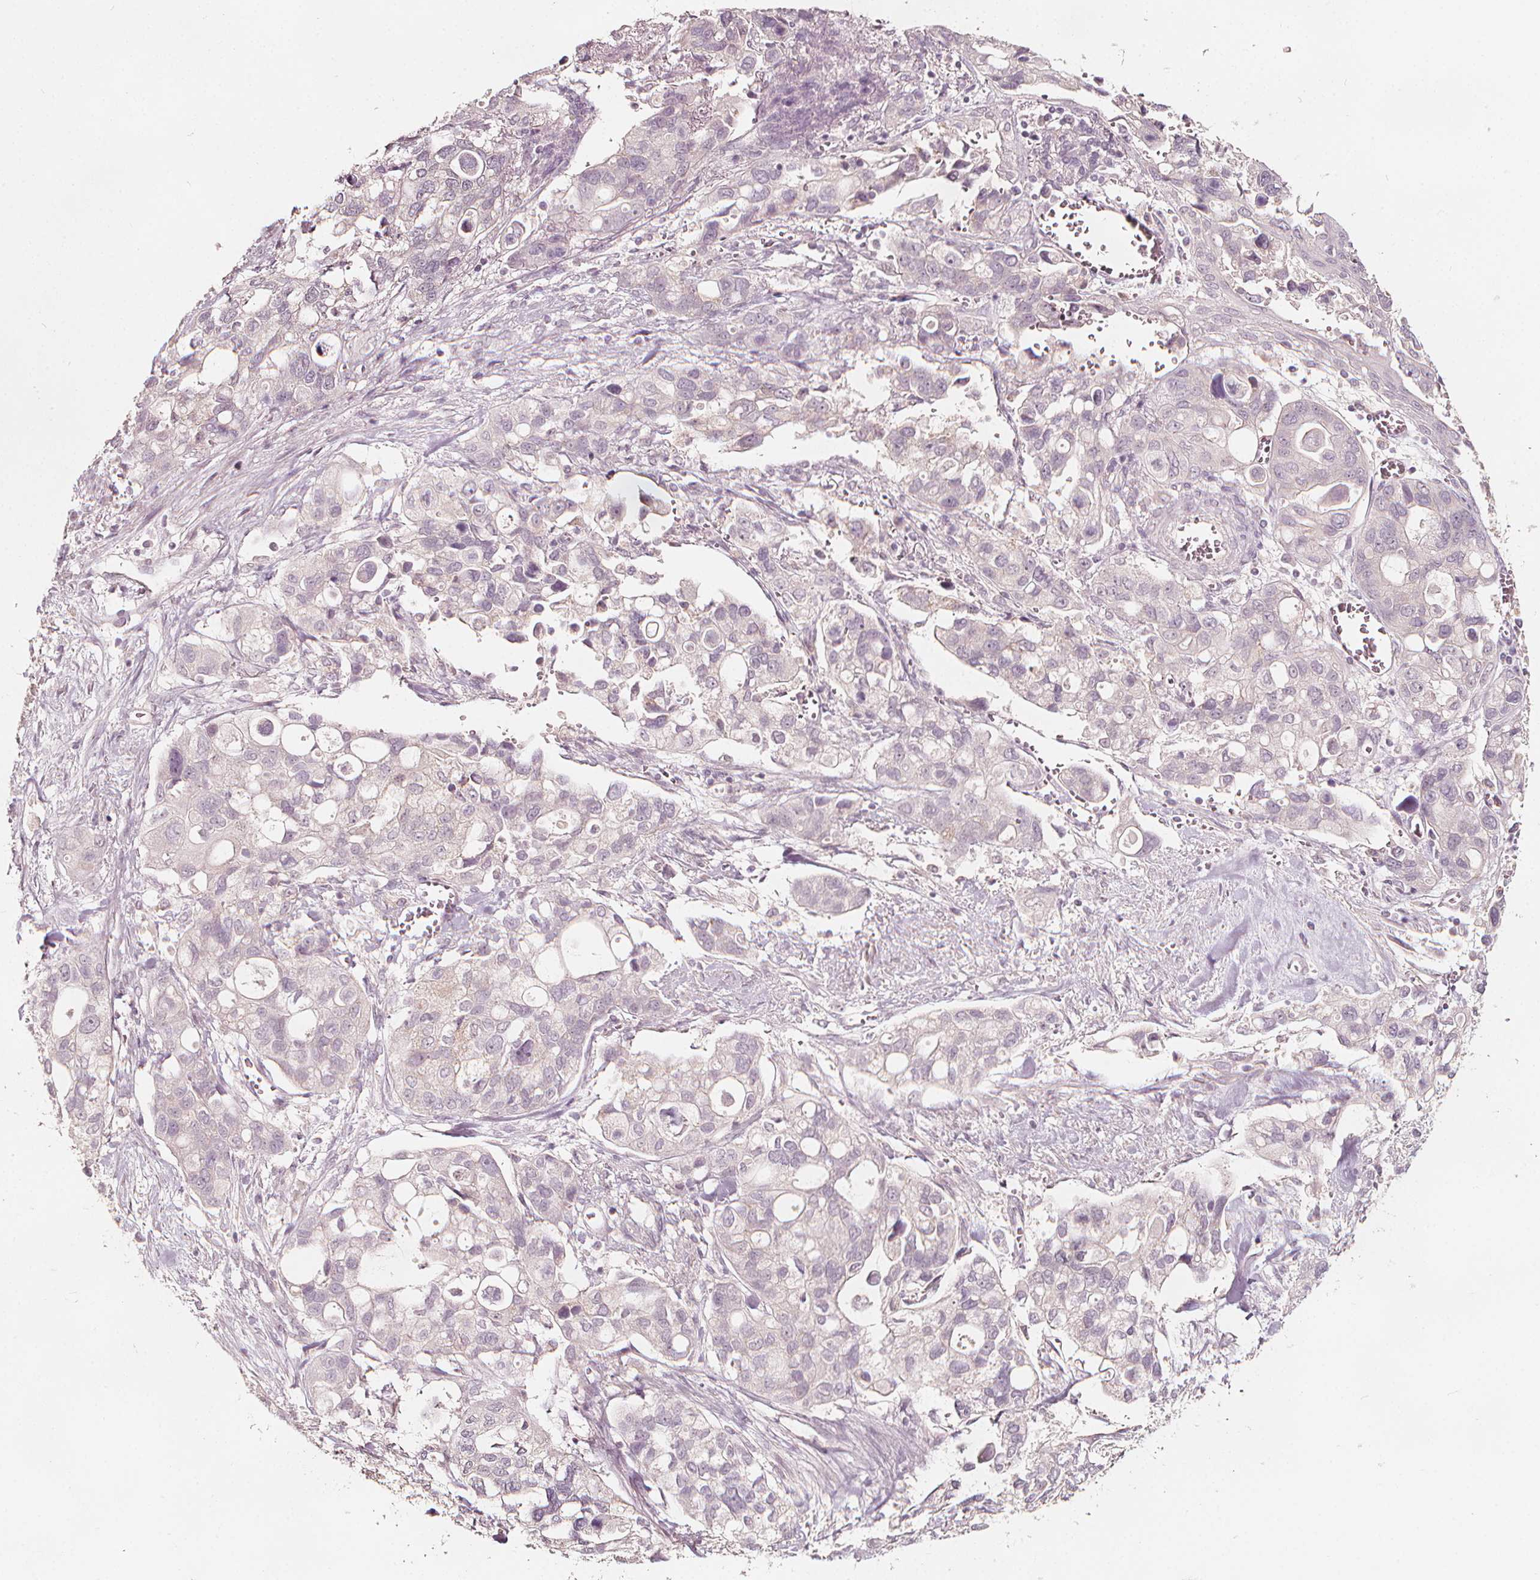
{"staining": {"intensity": "negative", "quantity": "none", "location": "none"}, "tissue": "stomach cancer", "cell_type": "Tumor cells", "image_type": "cancer", "snomed": [{"axis": "morphology", "description": "Adenocarcinoma, NOS"}, {"axis": "topography", "description": "Stomach, upper"}], "caption": "Stomach adenocarcinoma was stained to show a protein in brown. There is no significant staining in tumor cells.", "gene": "NPC1L1", "patient": {"sex": "female", "age": 81}}